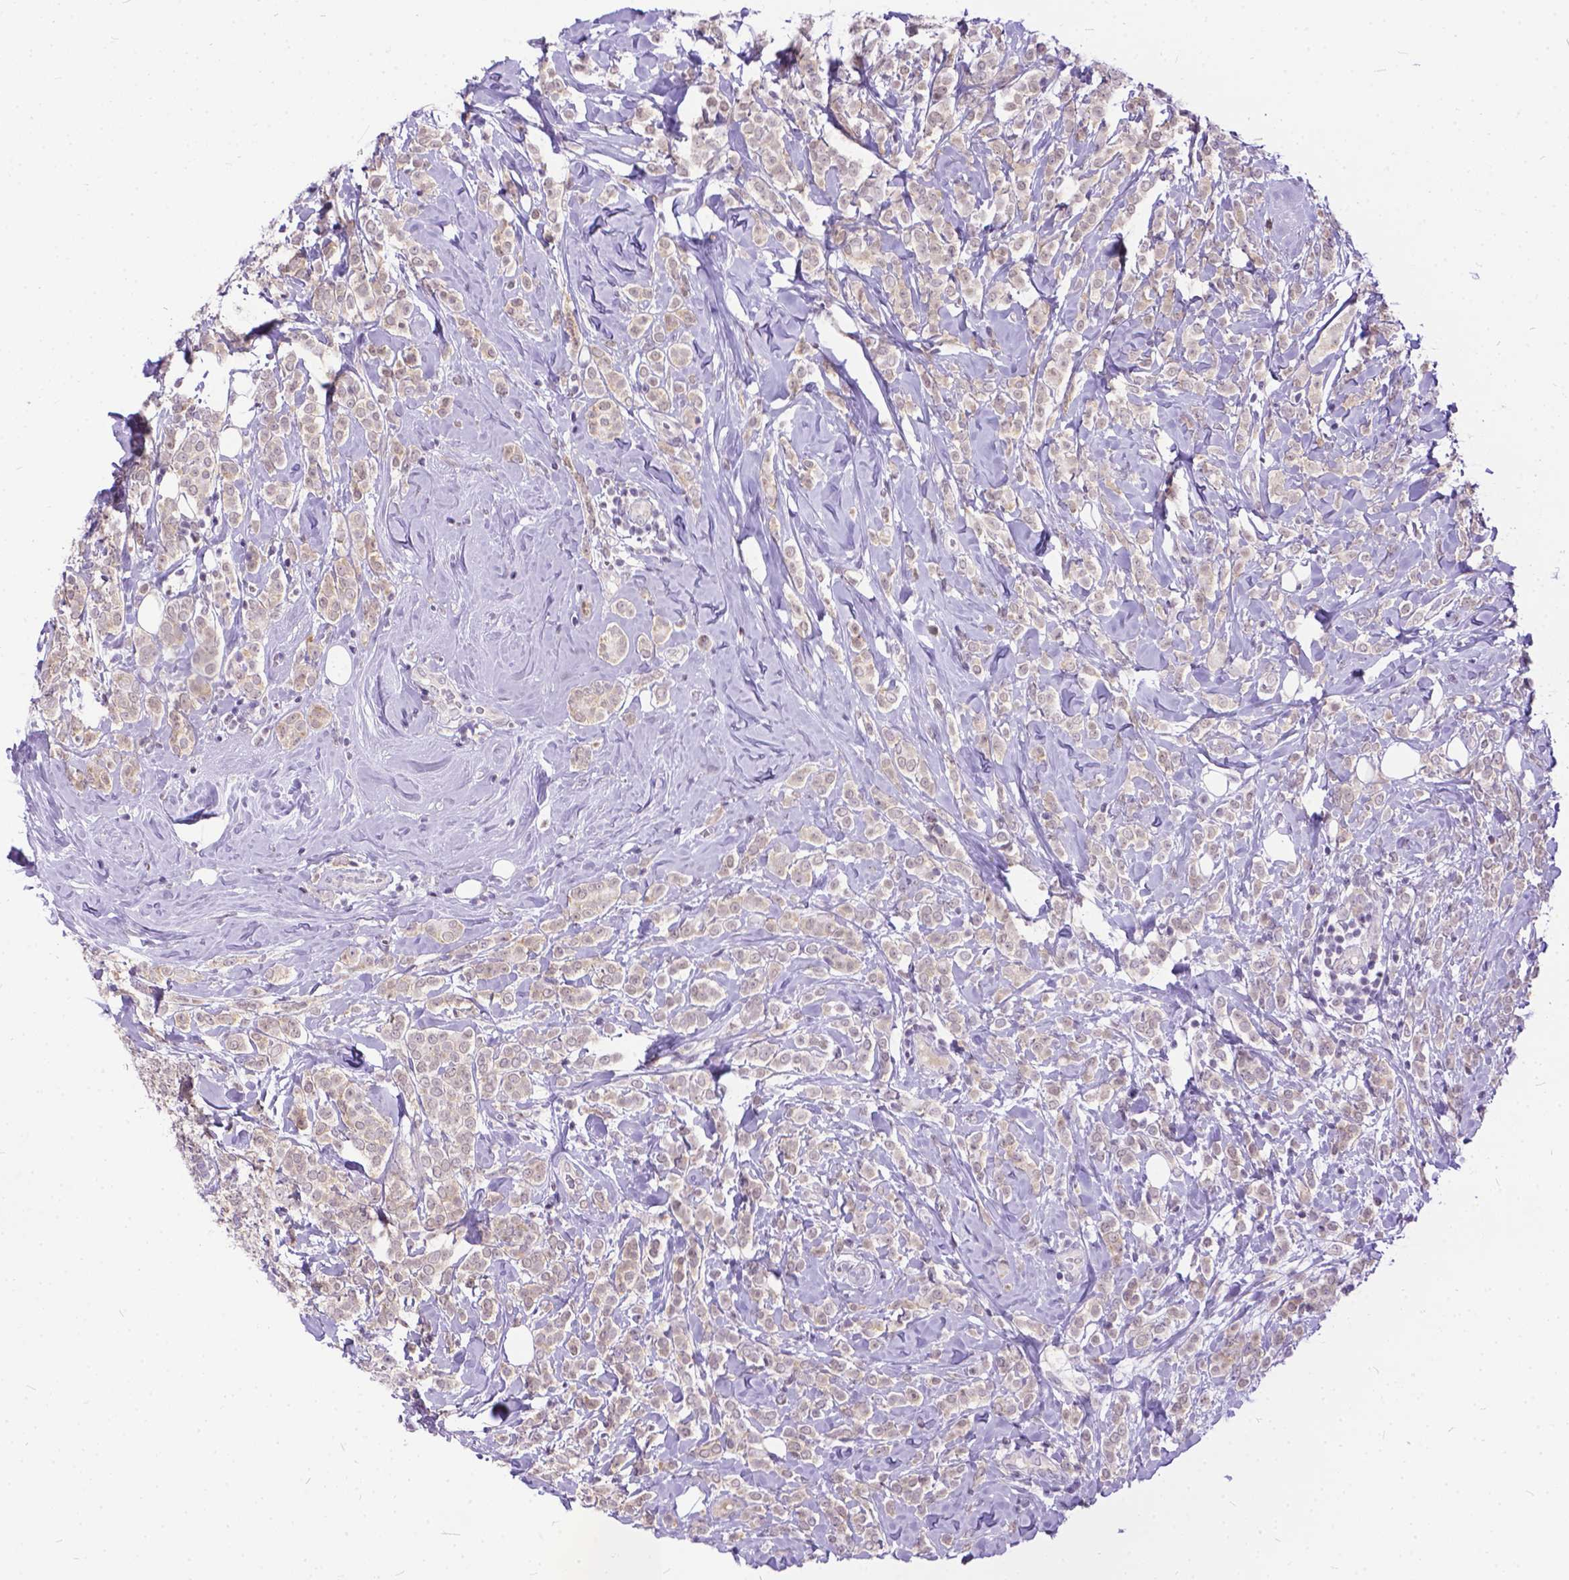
{"staining": {"intensity": "weak", "quantity": ">75%", "location": "cytoplasmic/membranous"}, "tissue": "breast cancer", "cell_type": "Tumor cells", "image_type": "cancer", "snomed": [{"axis": "morphology", "description": "Lobular carcinoma"}, {"axis": "topography", "description": "Breast"}], "caption": "Breast lobular carcinoma stained for a protein demonstrates weak cytoplasmic/membranous positivity in tumor cells.", "gene": "FAM124B", "patient": {"sex": "female", "age": 49}}